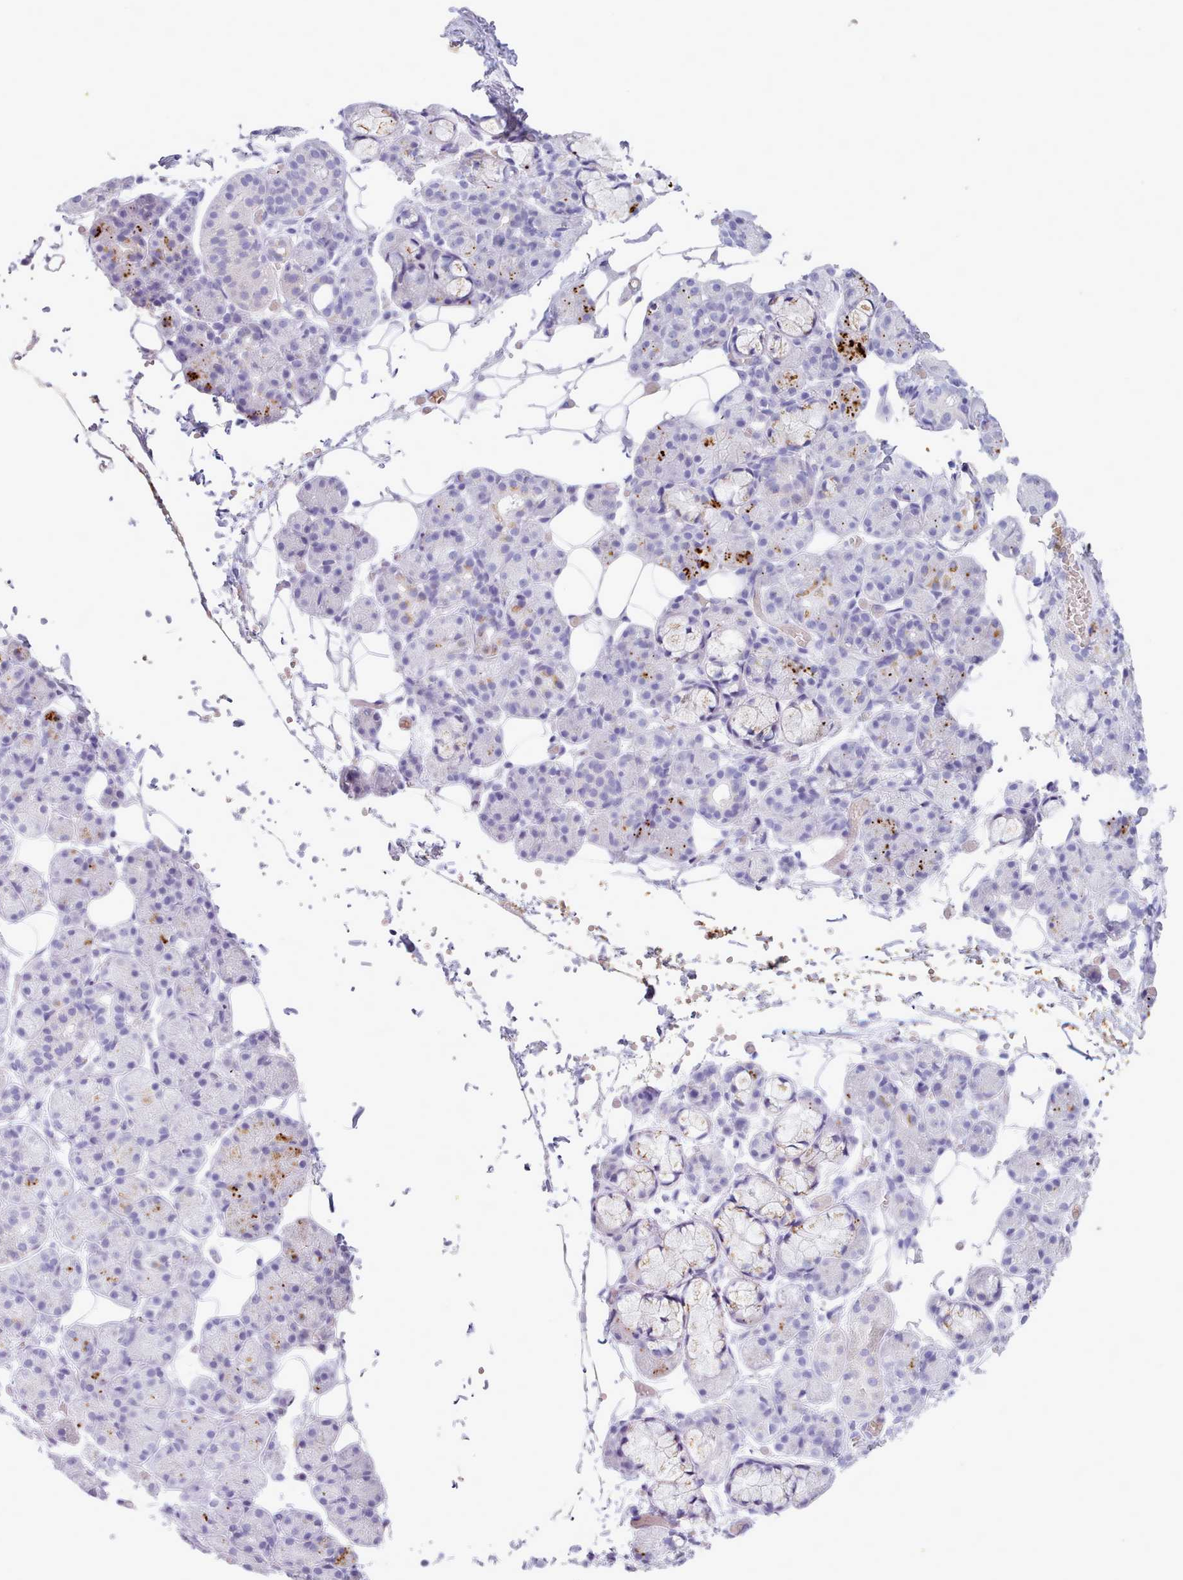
{"staining": {"intensity": "strong", "quantity": "<25%", "location": "cytoplasmic/membranous"}, "tissue": "salivary gland", "cell_type": "Glandular cells", "image_type": "normal", "snomed": [{"axis": "morphology", "description": "Normal tissue, NOS"}, {"axis": "topography", "description": "Salivary gland"}], "caption": "IHC of normal human salivary gland displays medium levels of strong cytoplasmic/membranous expression in about <25% of glandular cells.", "gene": "NKX1", "patient": {"sex": "male", "age": 63}}